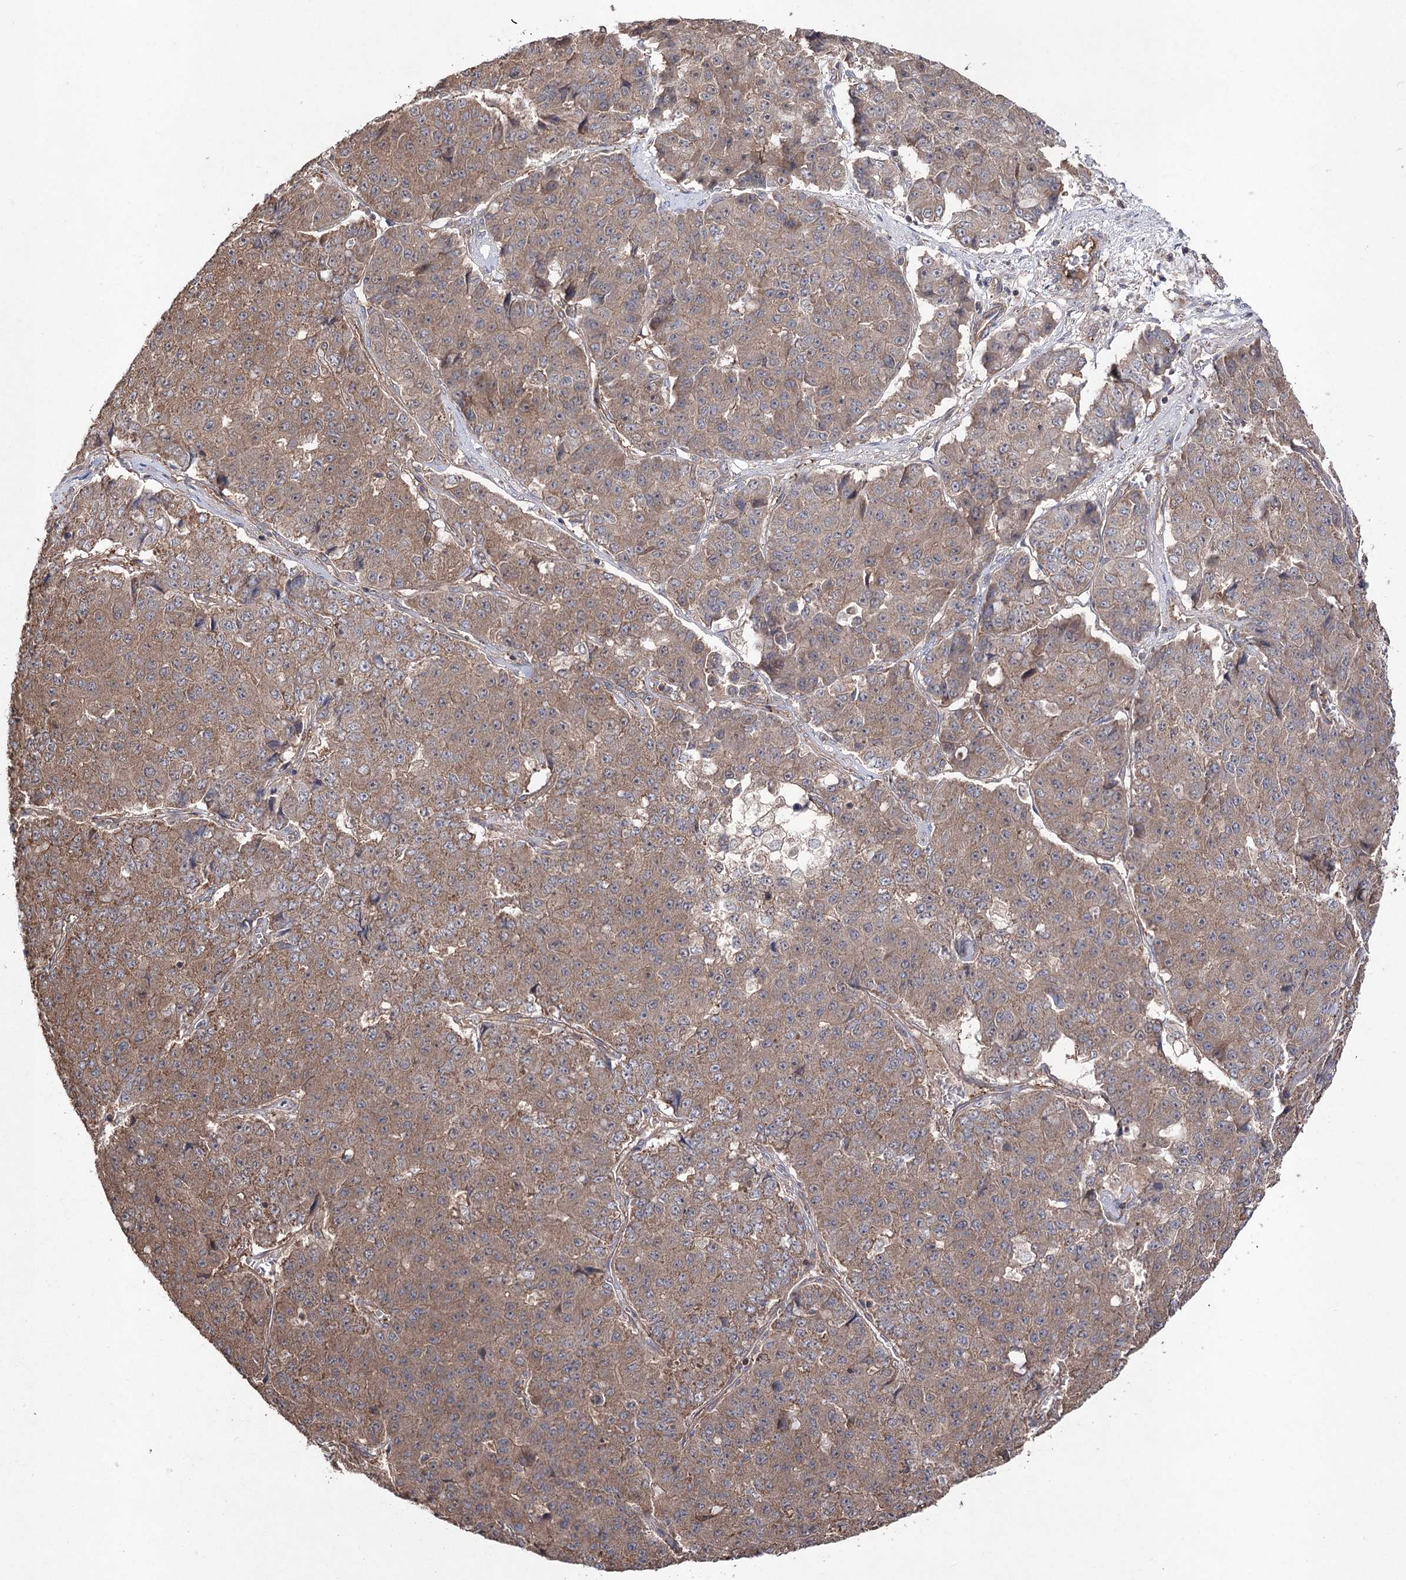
{"staining": {"intensity": "weak", "quantity": ">75%", "location": "cytoplasmic/membranous"}, "tissue": "pancreatic cancer", "cell_type": "Tumor cells", "image_type": "cancer", "snomed": [{"axis": "morphology", "description": "Adenocarcinoma, NOS"}, {"axis": "topography", "description": "Pancreas"}], "caption": "Pancreatic adenocarcinoma was stained to show a protein in brown. There is low levels of weak cytoplasmic/membranous expression in about >75% of tumor cells. Using DAB (3,3'-diaminobenzidine) (brown) and hematoxylin (blue) stains, captured at high magnification using brightfield microscopy.", "gene": "LARS2", "patient": {"sex": "male", "age": 50}}